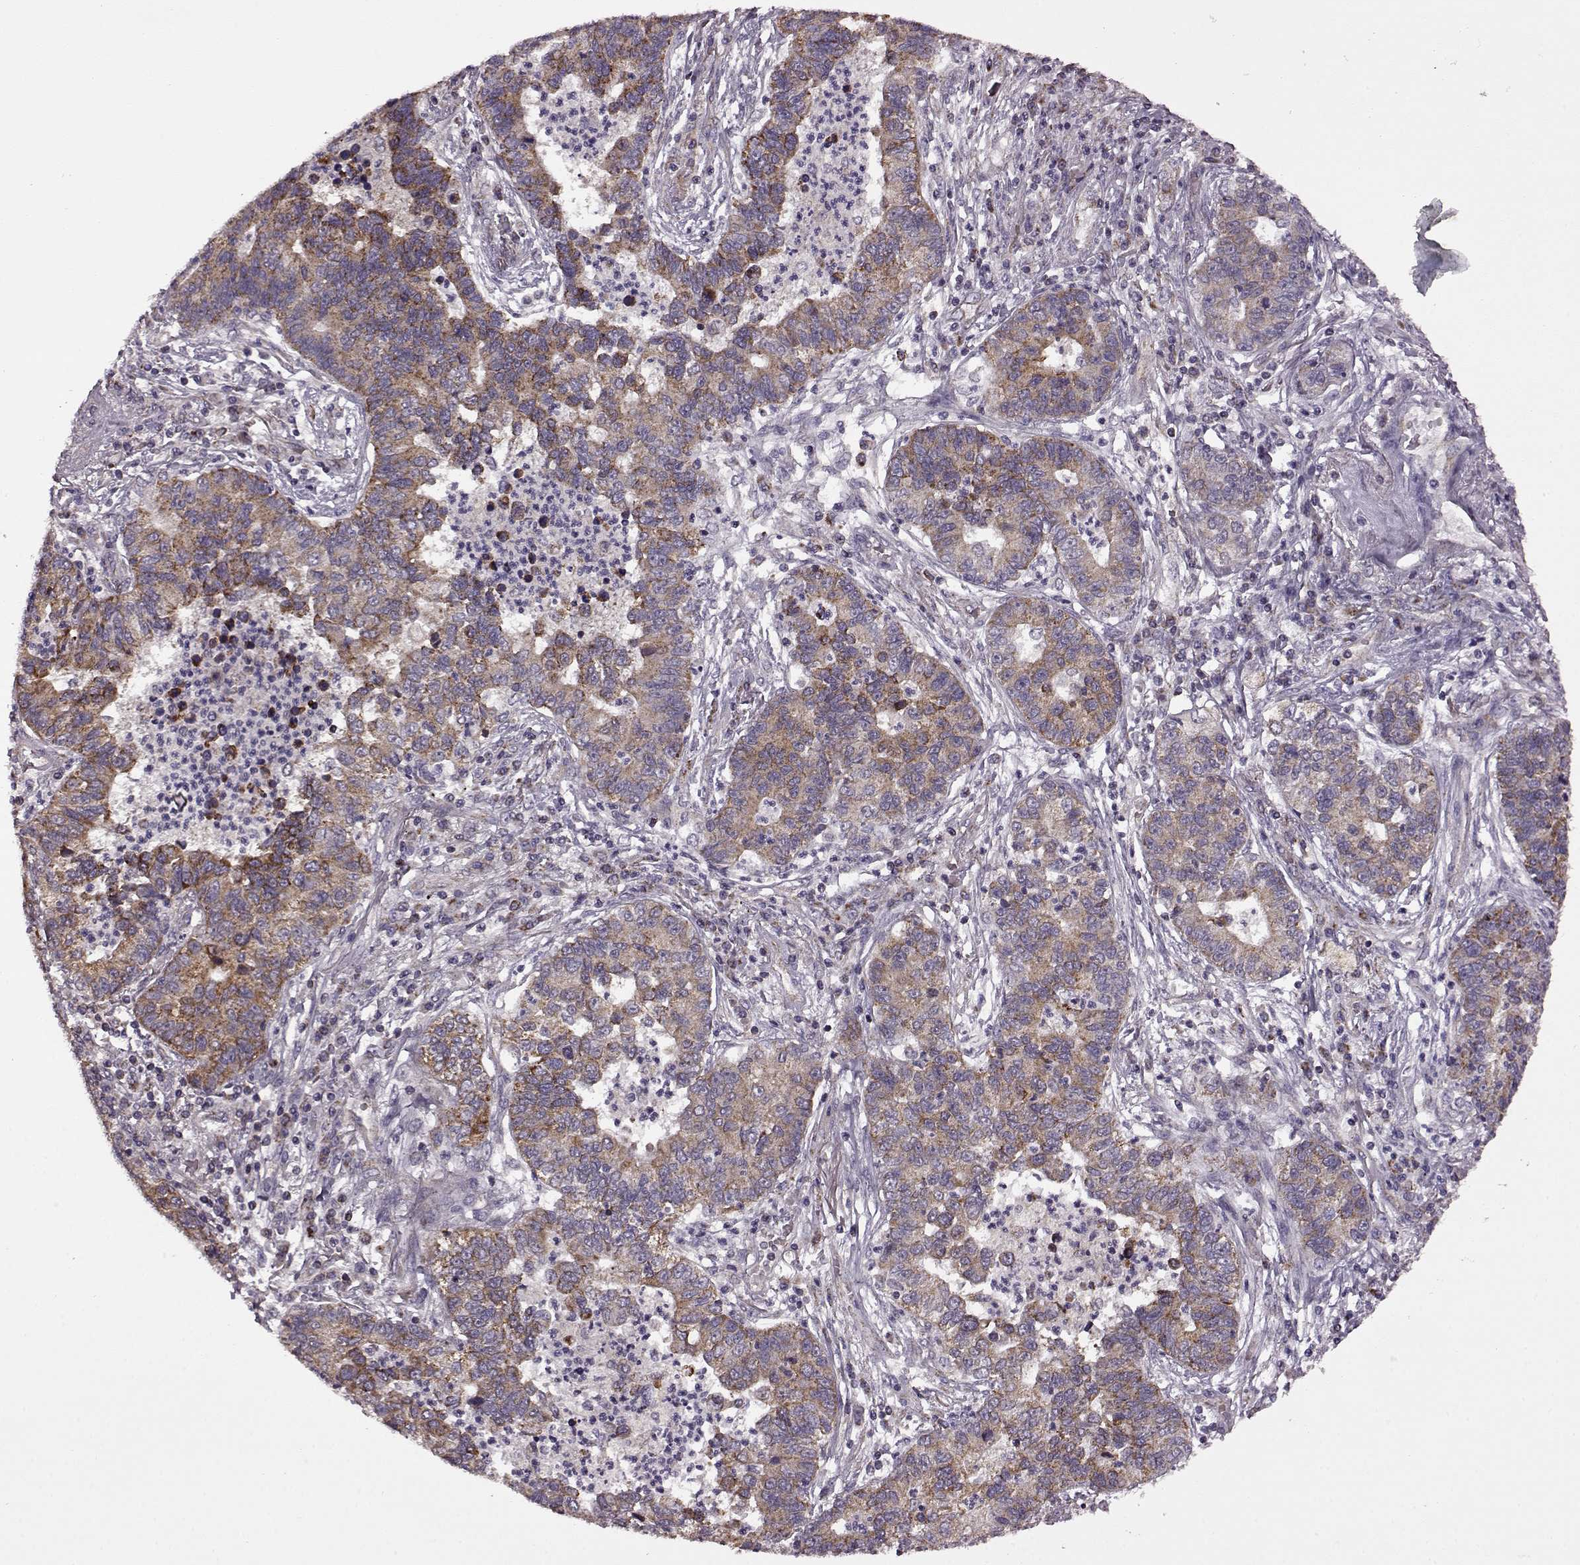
{"staining": {"intensity": "moderate", "quantity": ">75%", "location": "cytoplasmic/membranous"}, "tissue": "lung cancer", "cell_type": "Tumor cells", "image_type": "cancer", "snomed": [{"axis": "morphology", "description": "Adenocarcinoma, NOS"}, {"axis": "topography", "description": "Lung"}], "caption": "Adenocarcinoma (lung) stained for a protein shows moderate cytoplasmic/membranous positivity in tumor cells.", "gene": "MTSS1", "patient": {"sex": "female", "age": 57}}